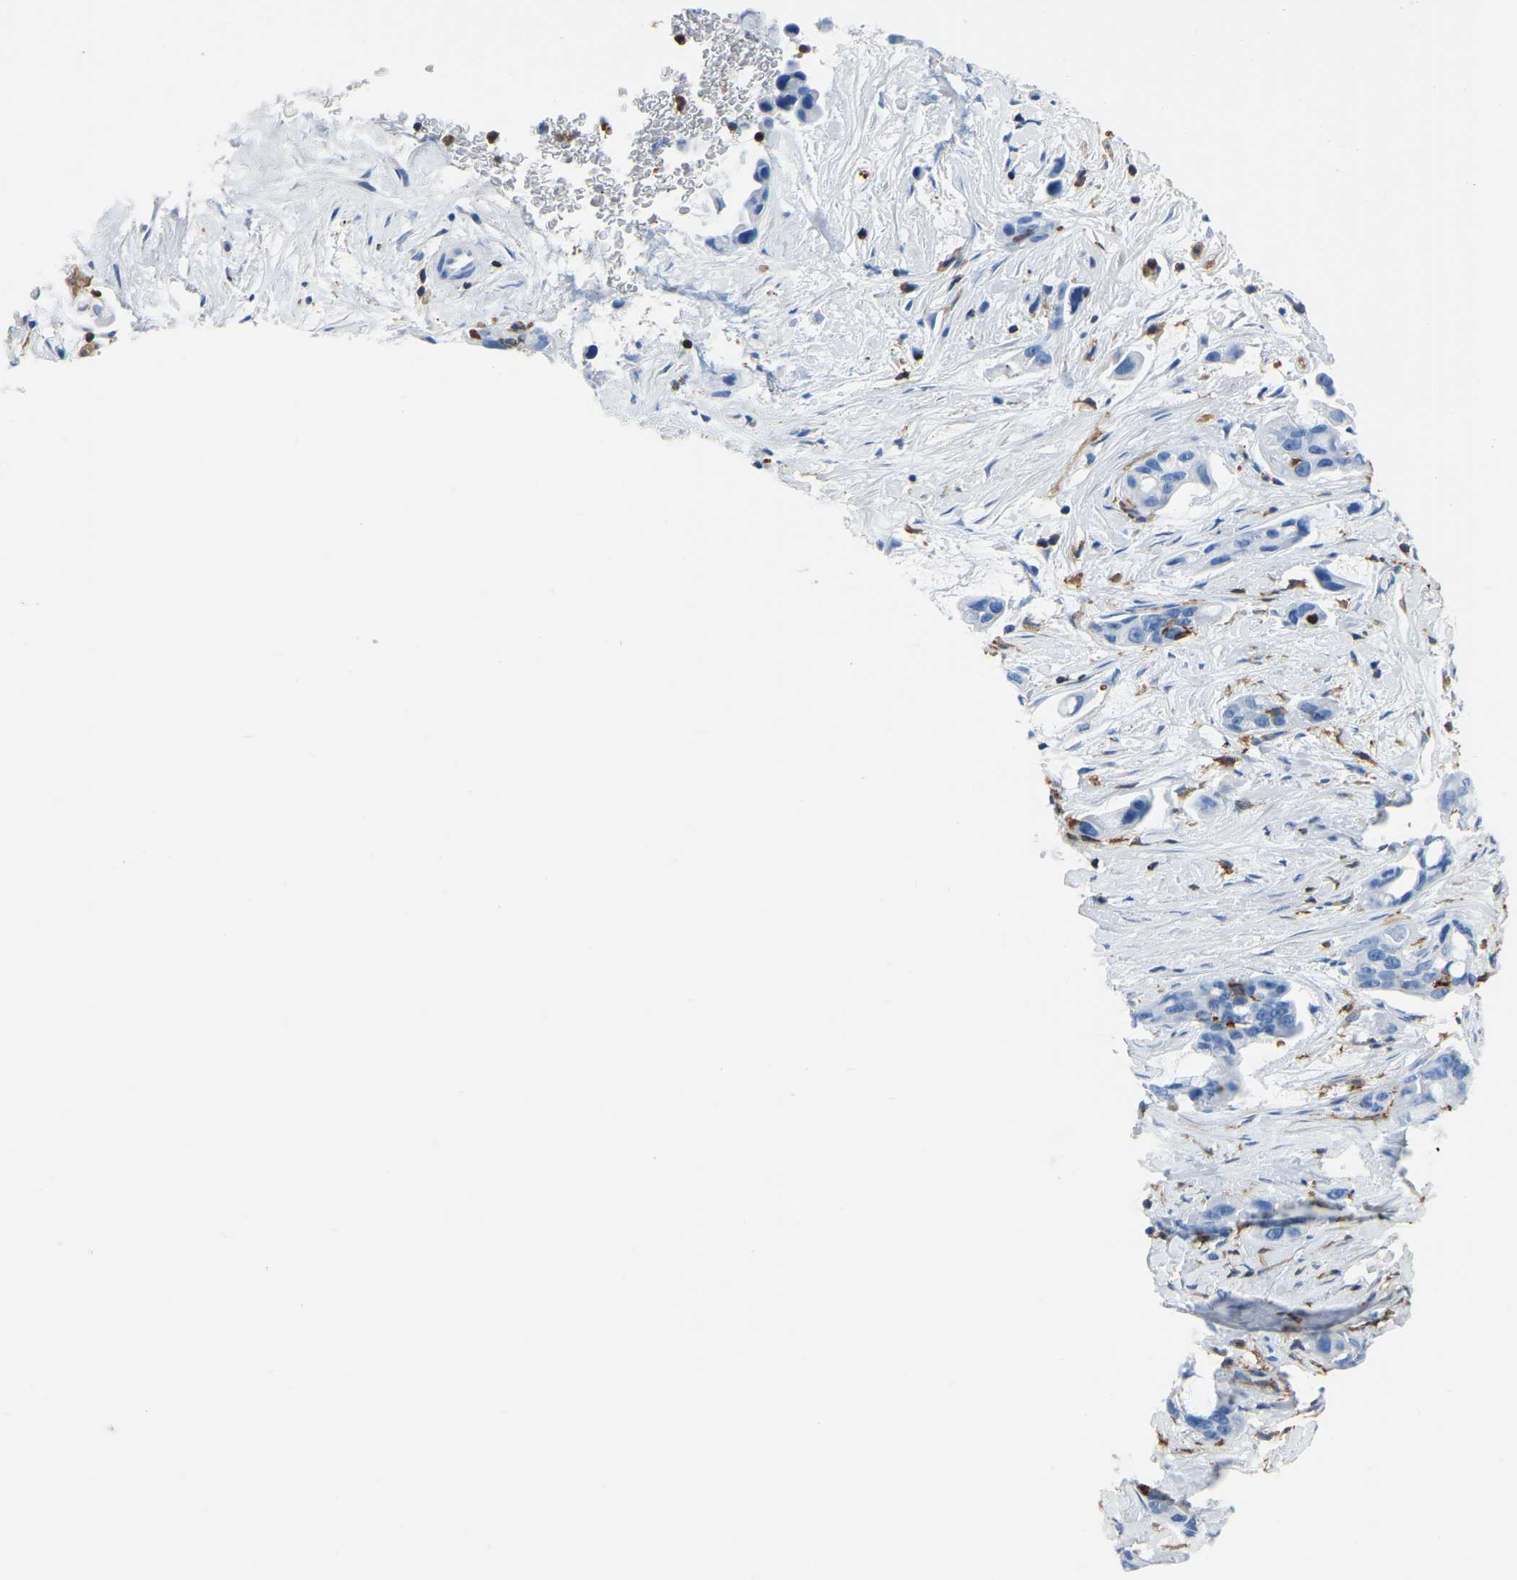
{"staining": {"intensity": "negative", "quantity": "none", "location": "none"}, "tissue": "pancreatic cancer", "cell_type": "Tumor cells", "image_type": "cancer", "snomed": [{"axis": "morphology", "description": "Adenocarcinoma, NOS"}, {"axis": "topography", "description": "Pancreas"}], "caption": "High magnification brightfield microscopy of pancreatic cancer (adenocarcinoma) stained with DAB (3,3'-diaminobenzidine) (brown) and counterstained with hematoxylin (blue): tumor cells show no significant positivity.", "gene": "LSP1", "patient": {"sex": "male", "age": 53}}